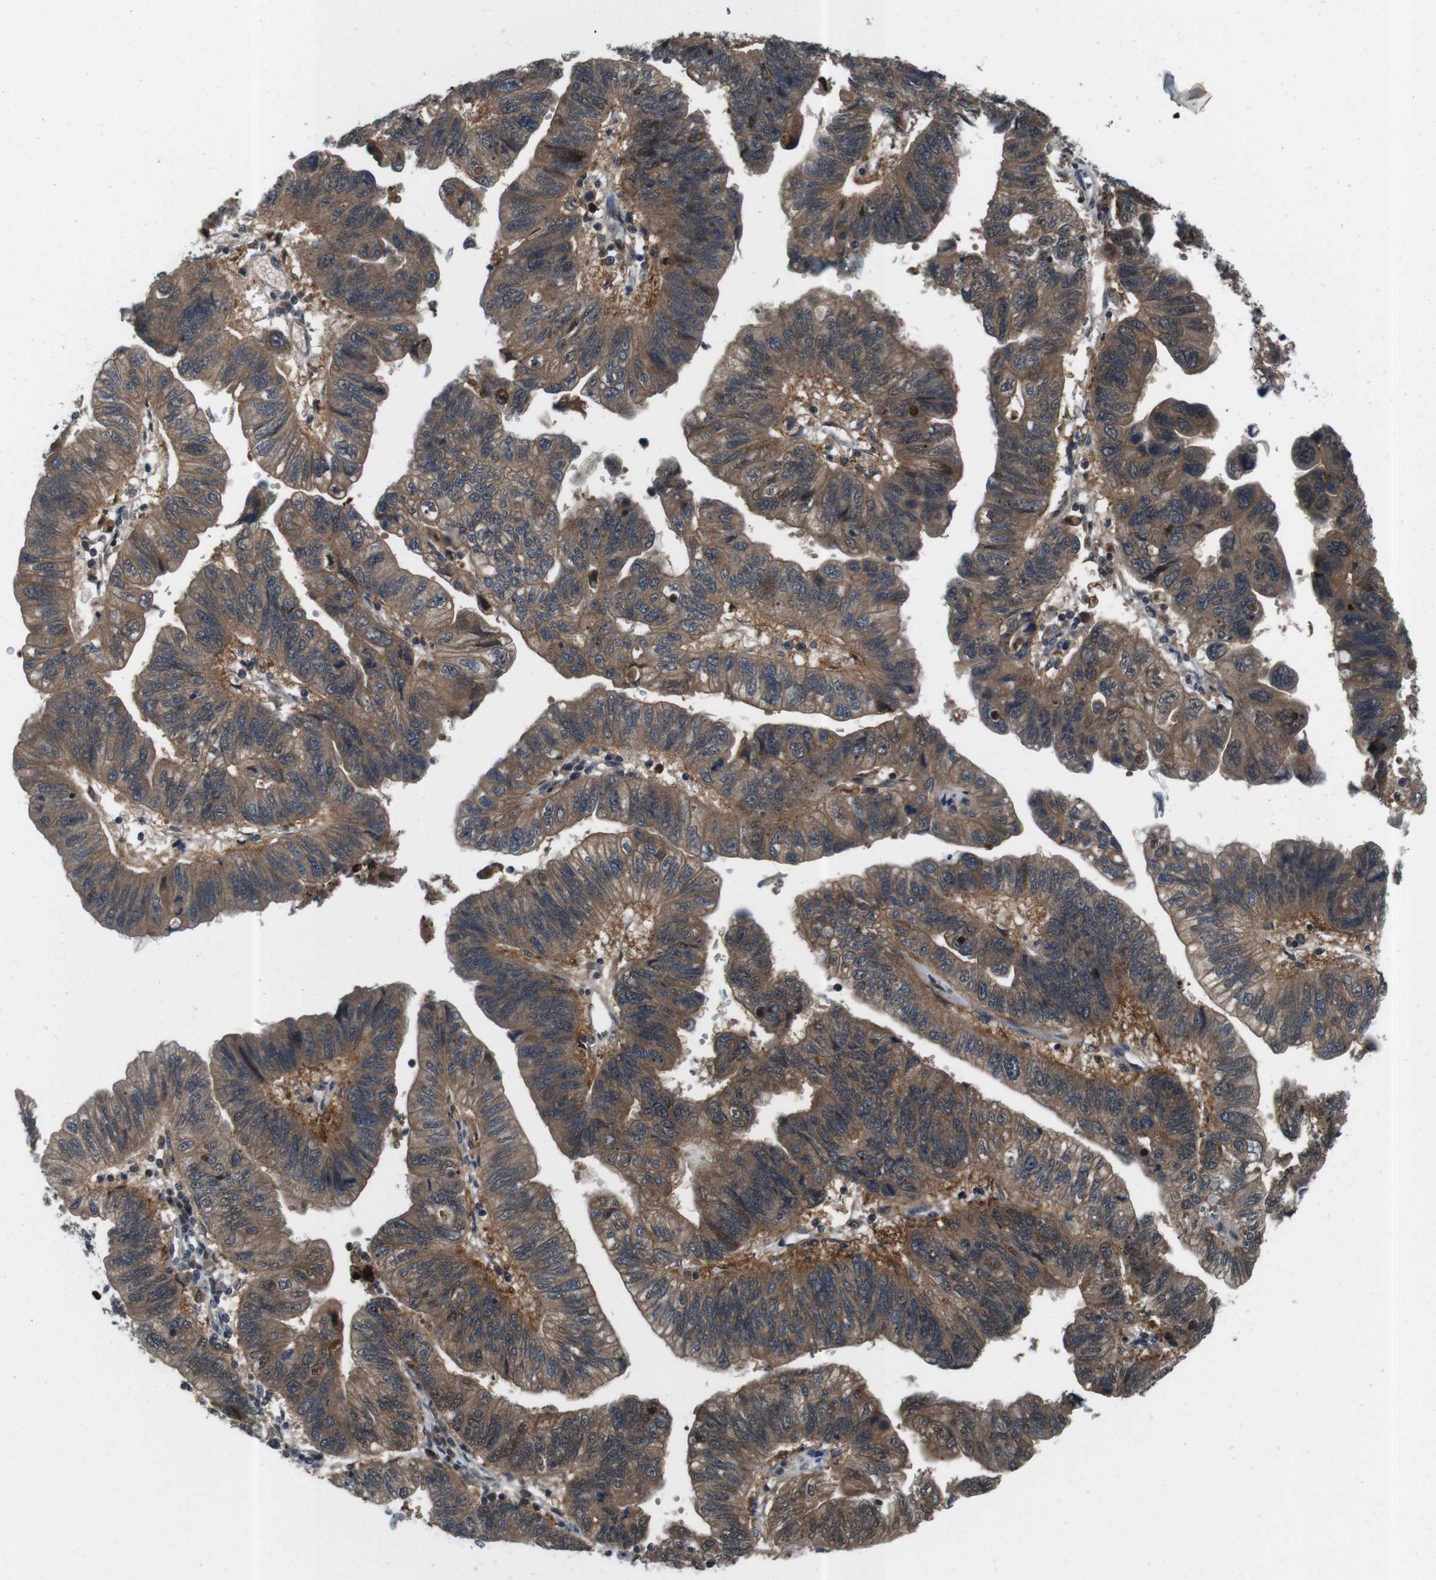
{"staining": {"intensity": "moderate", "quantity": ">75%", "location": "cytoplasmic/membranous"}, "tissue": "stomach cancer", "cell_type": "Tumor cells", "image_type": "cancer", "snomed": [{"axis": "morphology", "description": "Adenocarcinoma, NOS"}, {"axis": "topography", "description": "Stomach"}], "caption": "Adenocarcinoma (stomach) stained with a protein marker demonstrates moderate staining in tumor cells.", "gene": "LRP5", "patient": {"sex": "male", "age": 59}}